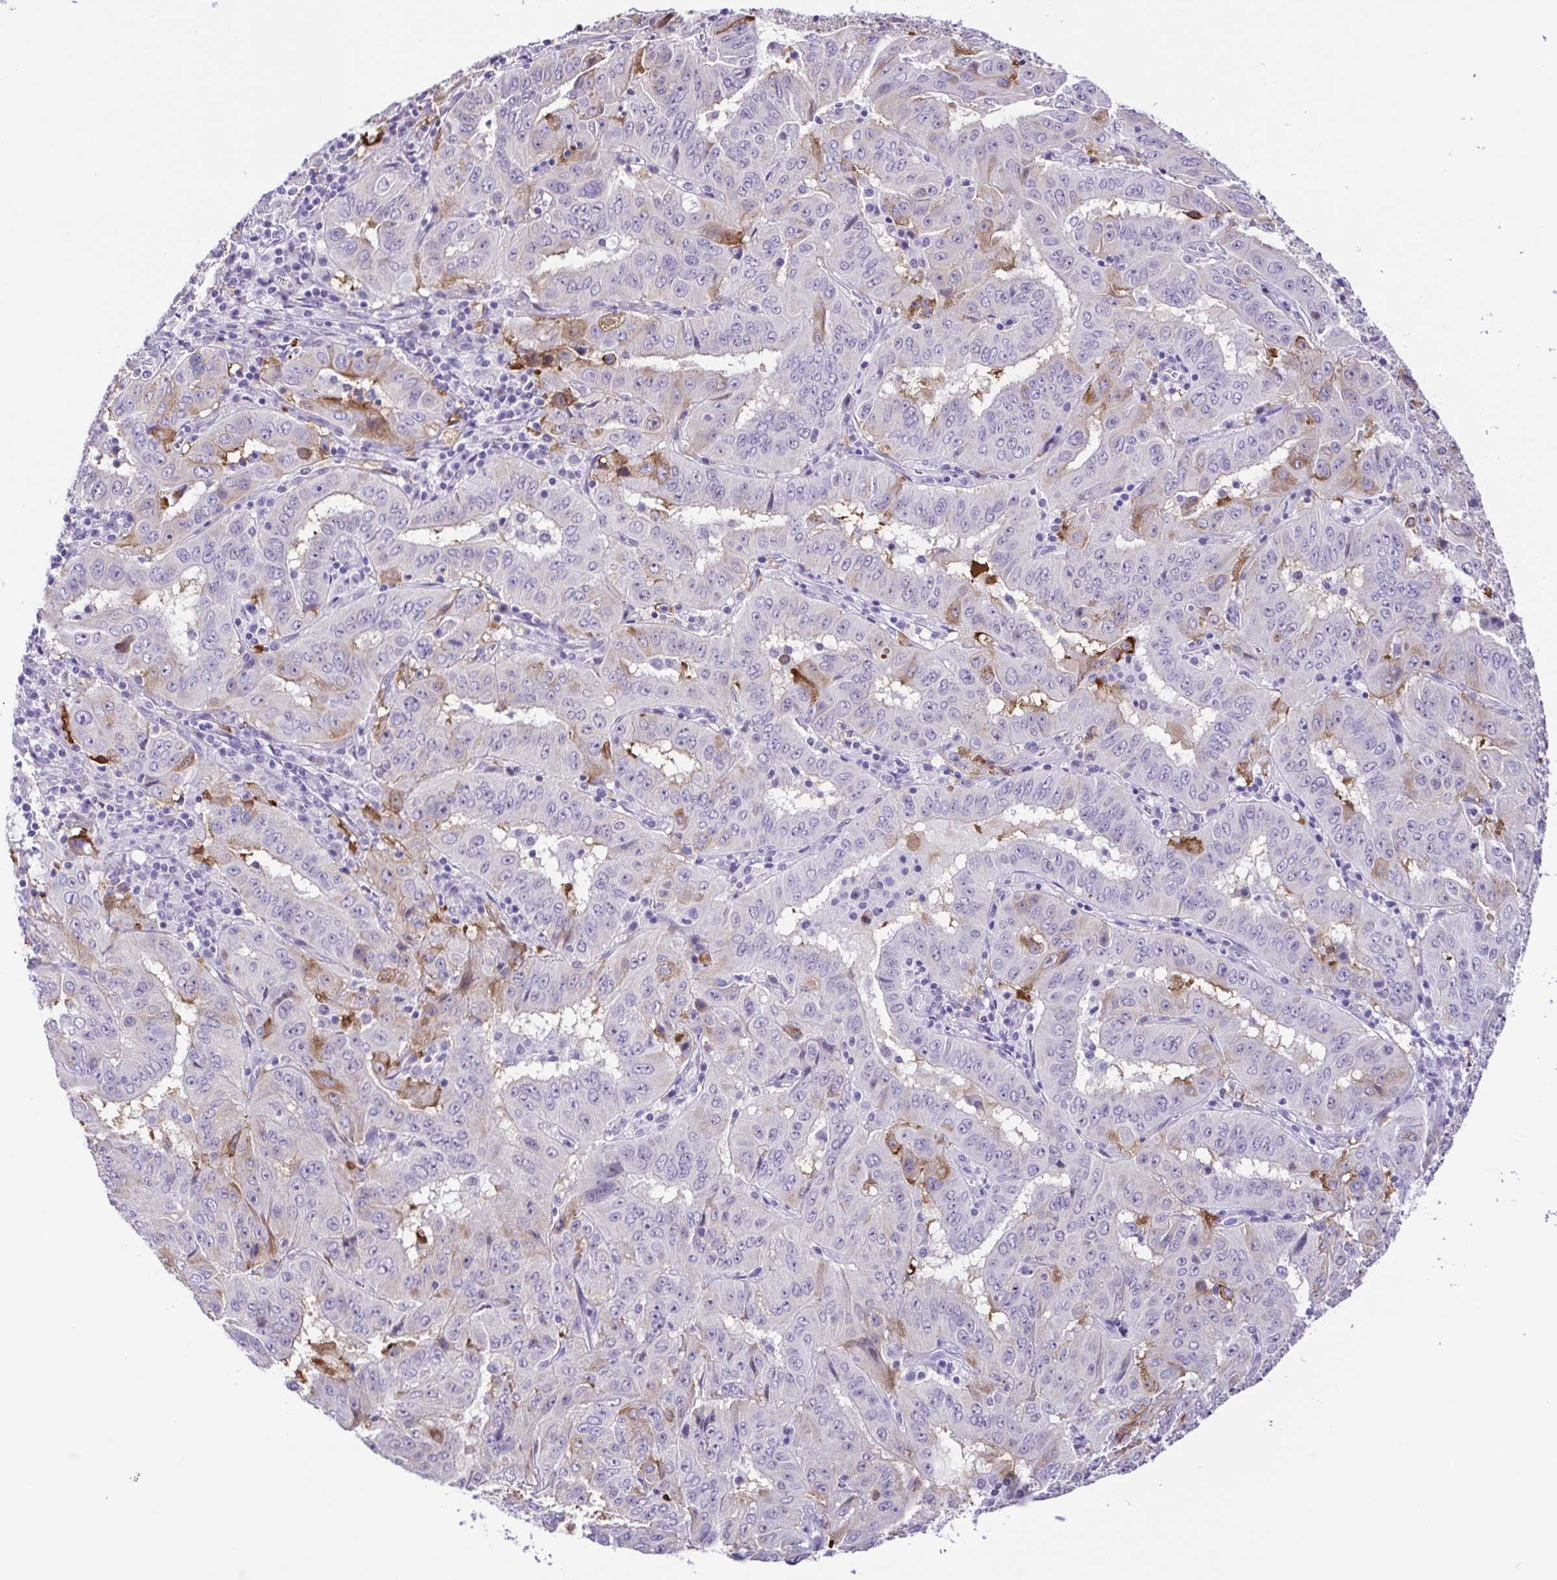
{"staining": {"intensity": "moderate", "quantity": "<25%", "location": "cytoplasmic/membranous"}, "tissue": "pancreatic cancer", "cell_type": "Tumor cells", "image_type": "cancer", "snomed": [{"axis": "morphology", "description": "Adenocarcinoma, NOS"}, {"axis": "topography", "description": "Pancreas"}], "caption": "Protein expression analysis of pancreatic cancer demonstrates moderate cytoplasmic/membranous staining in about <25% of tumor cells. The protein is shown in brown color, while the nuclei are stained blue.", "gene": "DCLK2", "patient": {"sex": "male", "age": 63}}